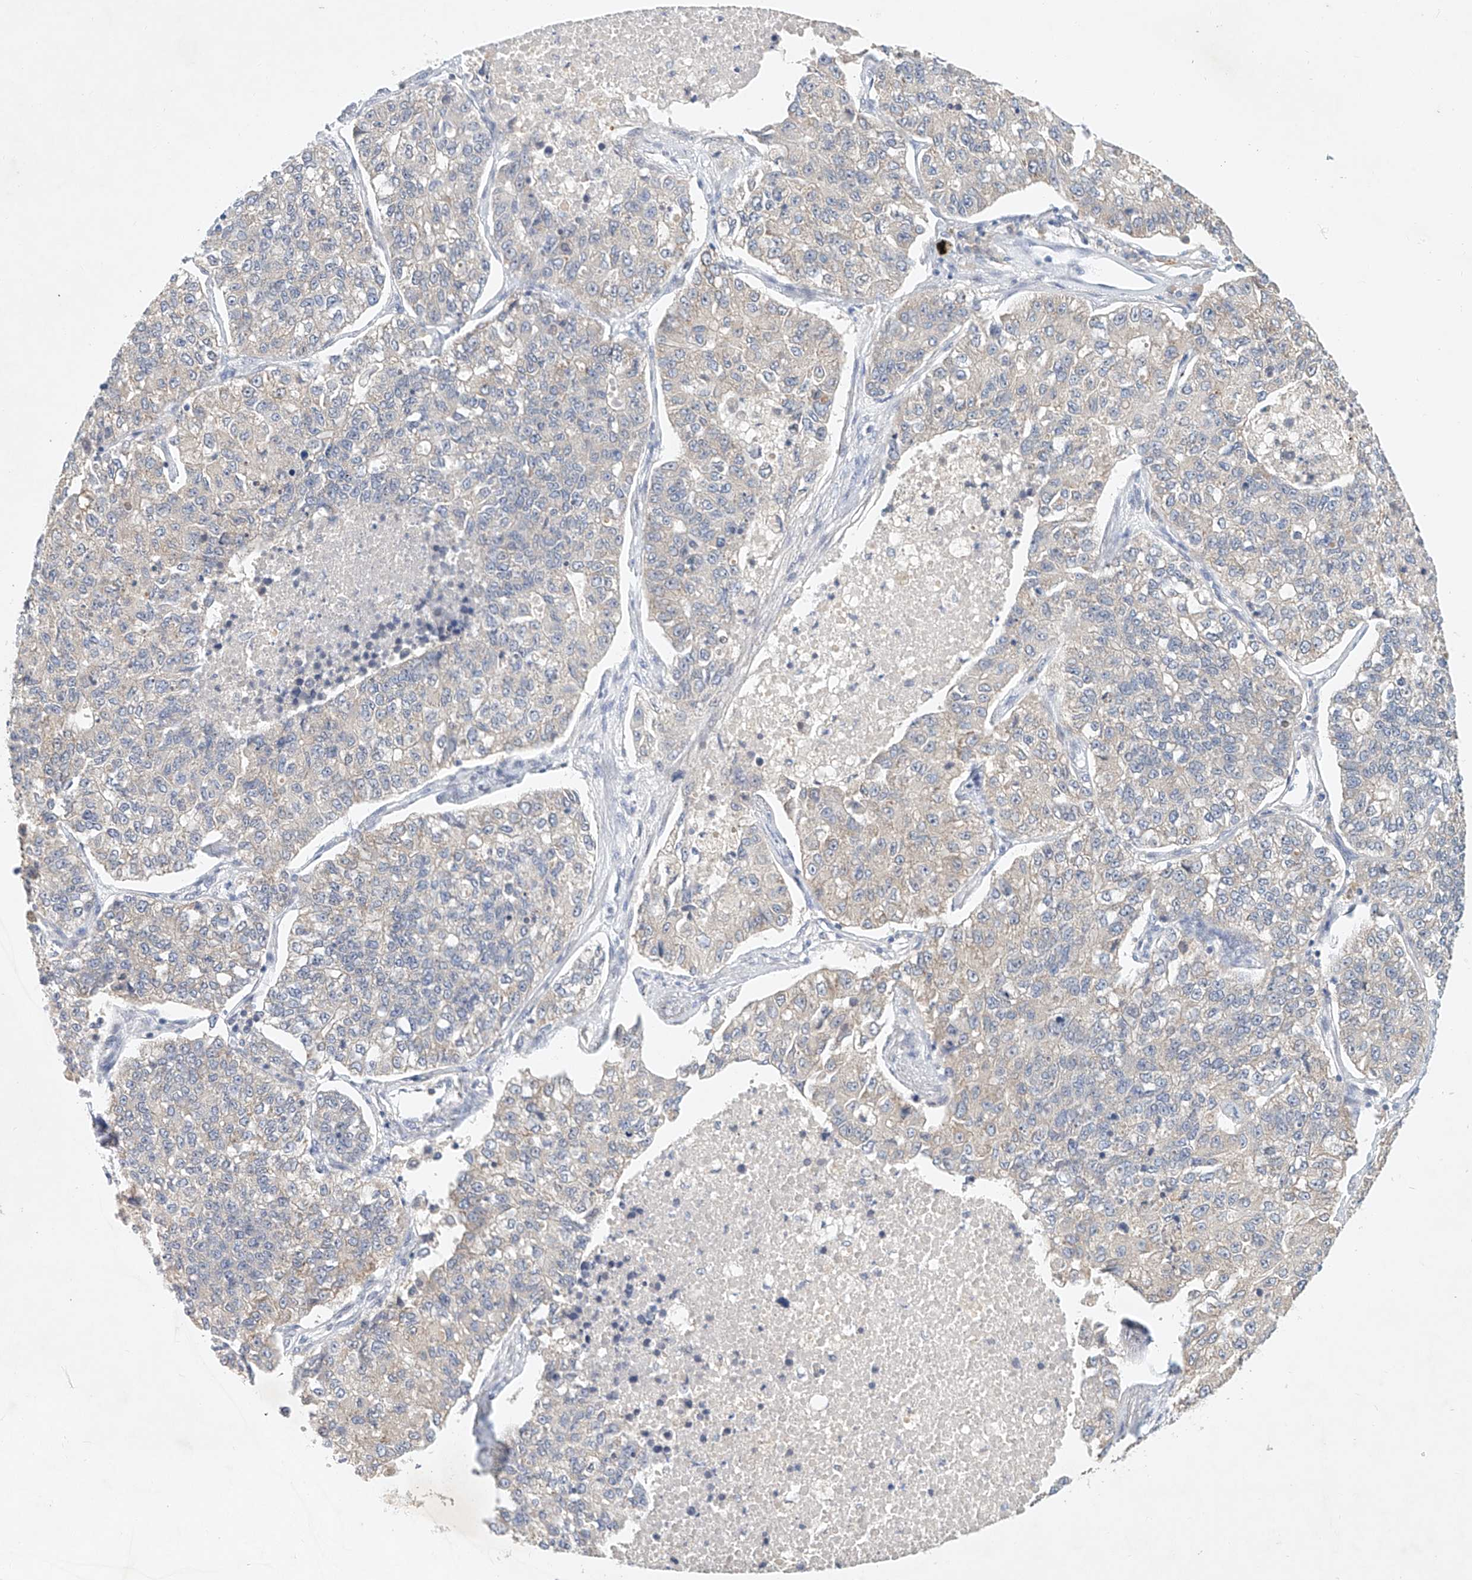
{"staining": {"intensity": "weak", "quantity": "<25%", "location": "cytoplasmic/membranous"}, "tissue": "lung cancer", "cell_type": "Tumor cells", "image_type": "cancer", "snomed": [{"axis": "morphology", "description": "Adenocarcinoma, NOS"}, {"axis": "topography", "description": "Lung"}], "caption": "Tumor cells are negative for protein expression in human lung adenocarcinoma. The staining was performed using DAB (3,3'-diaminobenzidine) to visualize the protein expression in brown, while the nuclei were stained in blue with hematoxylin (Magnification: 20x).", "gene": "CARMIL1", "patient": {"sex": "male", "age": 49}}